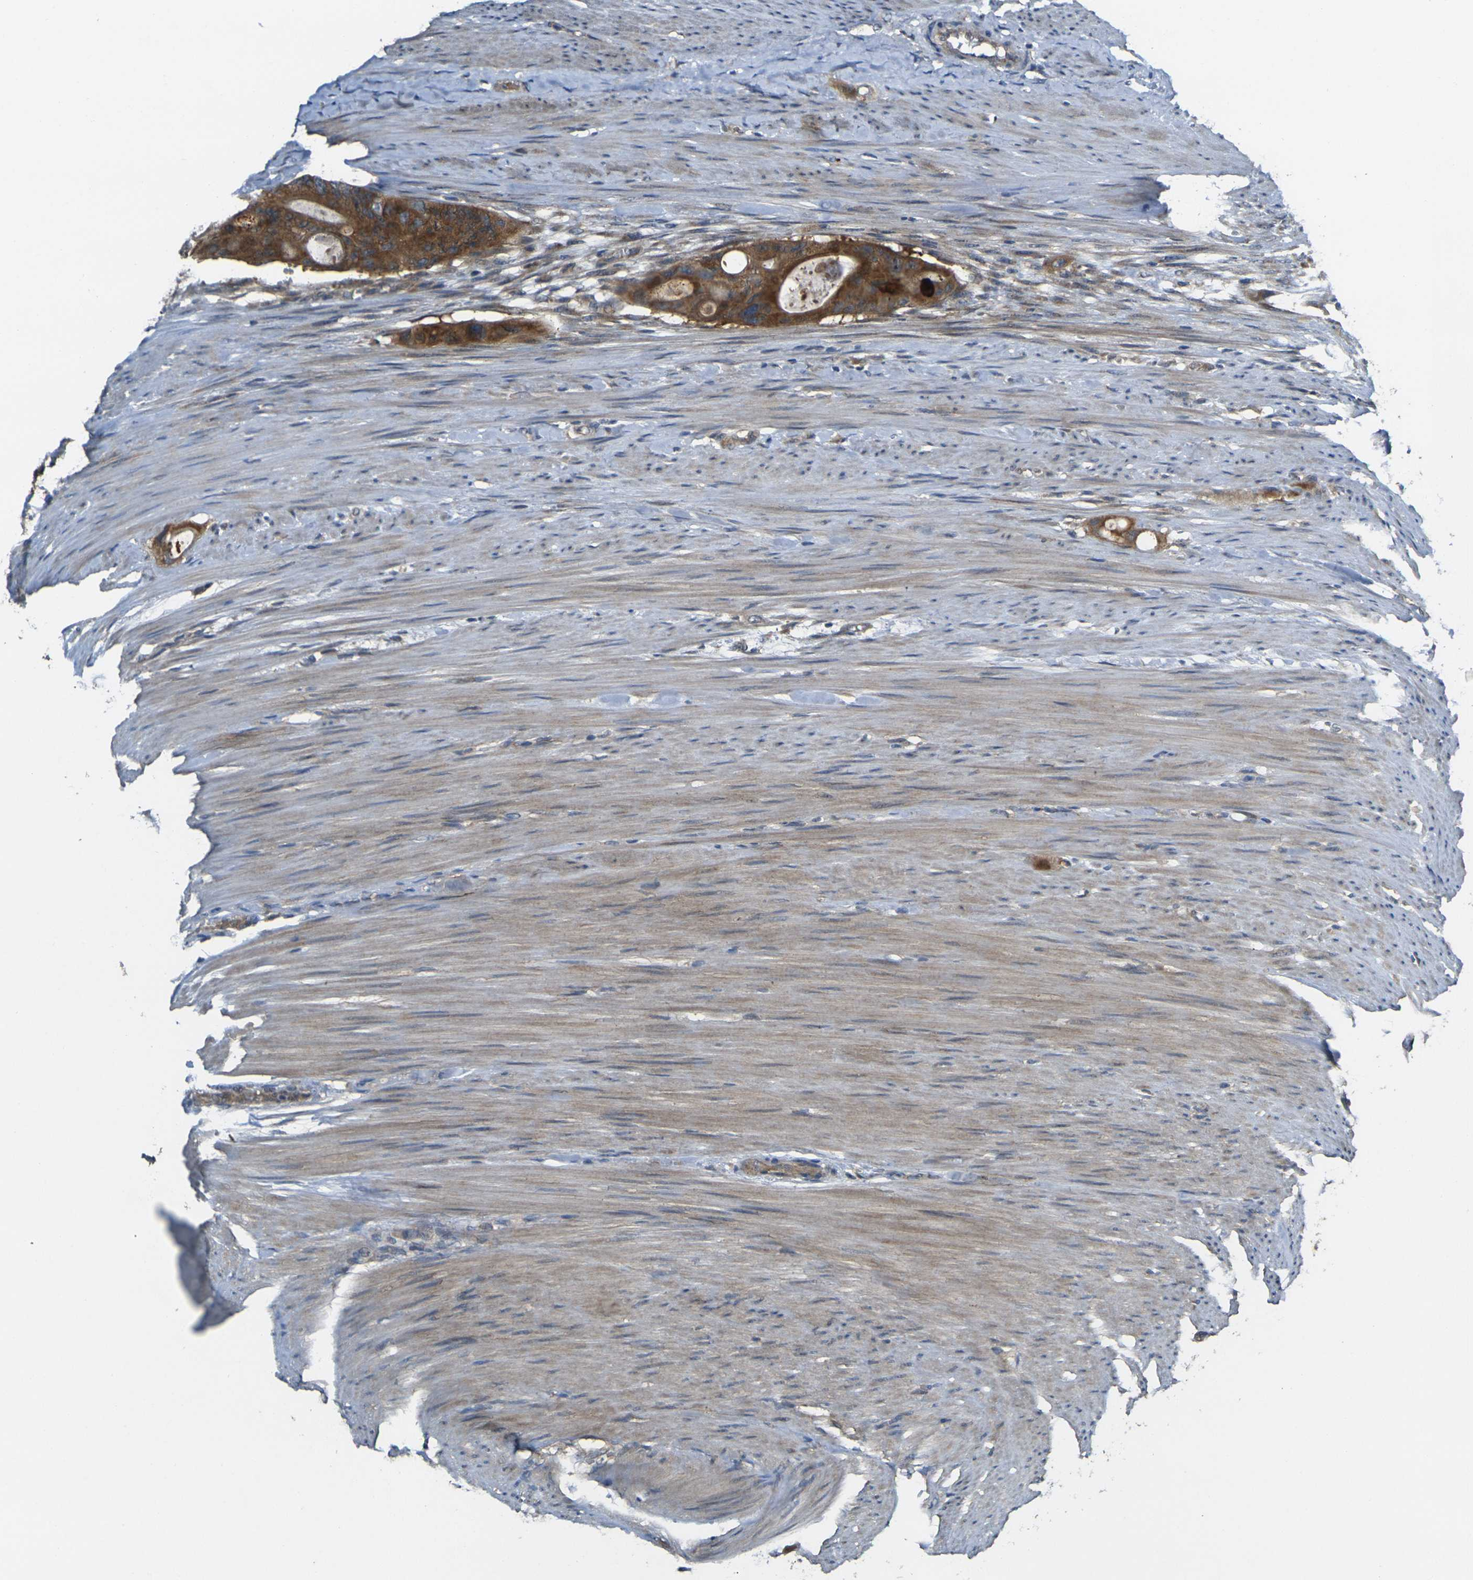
{"staining": {"intensity": "moderate", "quantity": ">75%", "location": "cytoplasmic/membranous"}, "tissue": "colorectal cancer", "cell_type": "Tumor cells", "image_type": "cancer", "snomed": [{"axis": "morphology", "description": "Adenocarcinoma, NOS"}, {"axis": "topography", "description": "Colon"}], "caption": "Brown immunohistochemical staining in colorectal adenocarcinoma reveals moderate cytoplasmic/membranous positivity in about >75% of tumor cells.", "gene": "GNA12", "patient": {"sex": "female", "age": 57}}